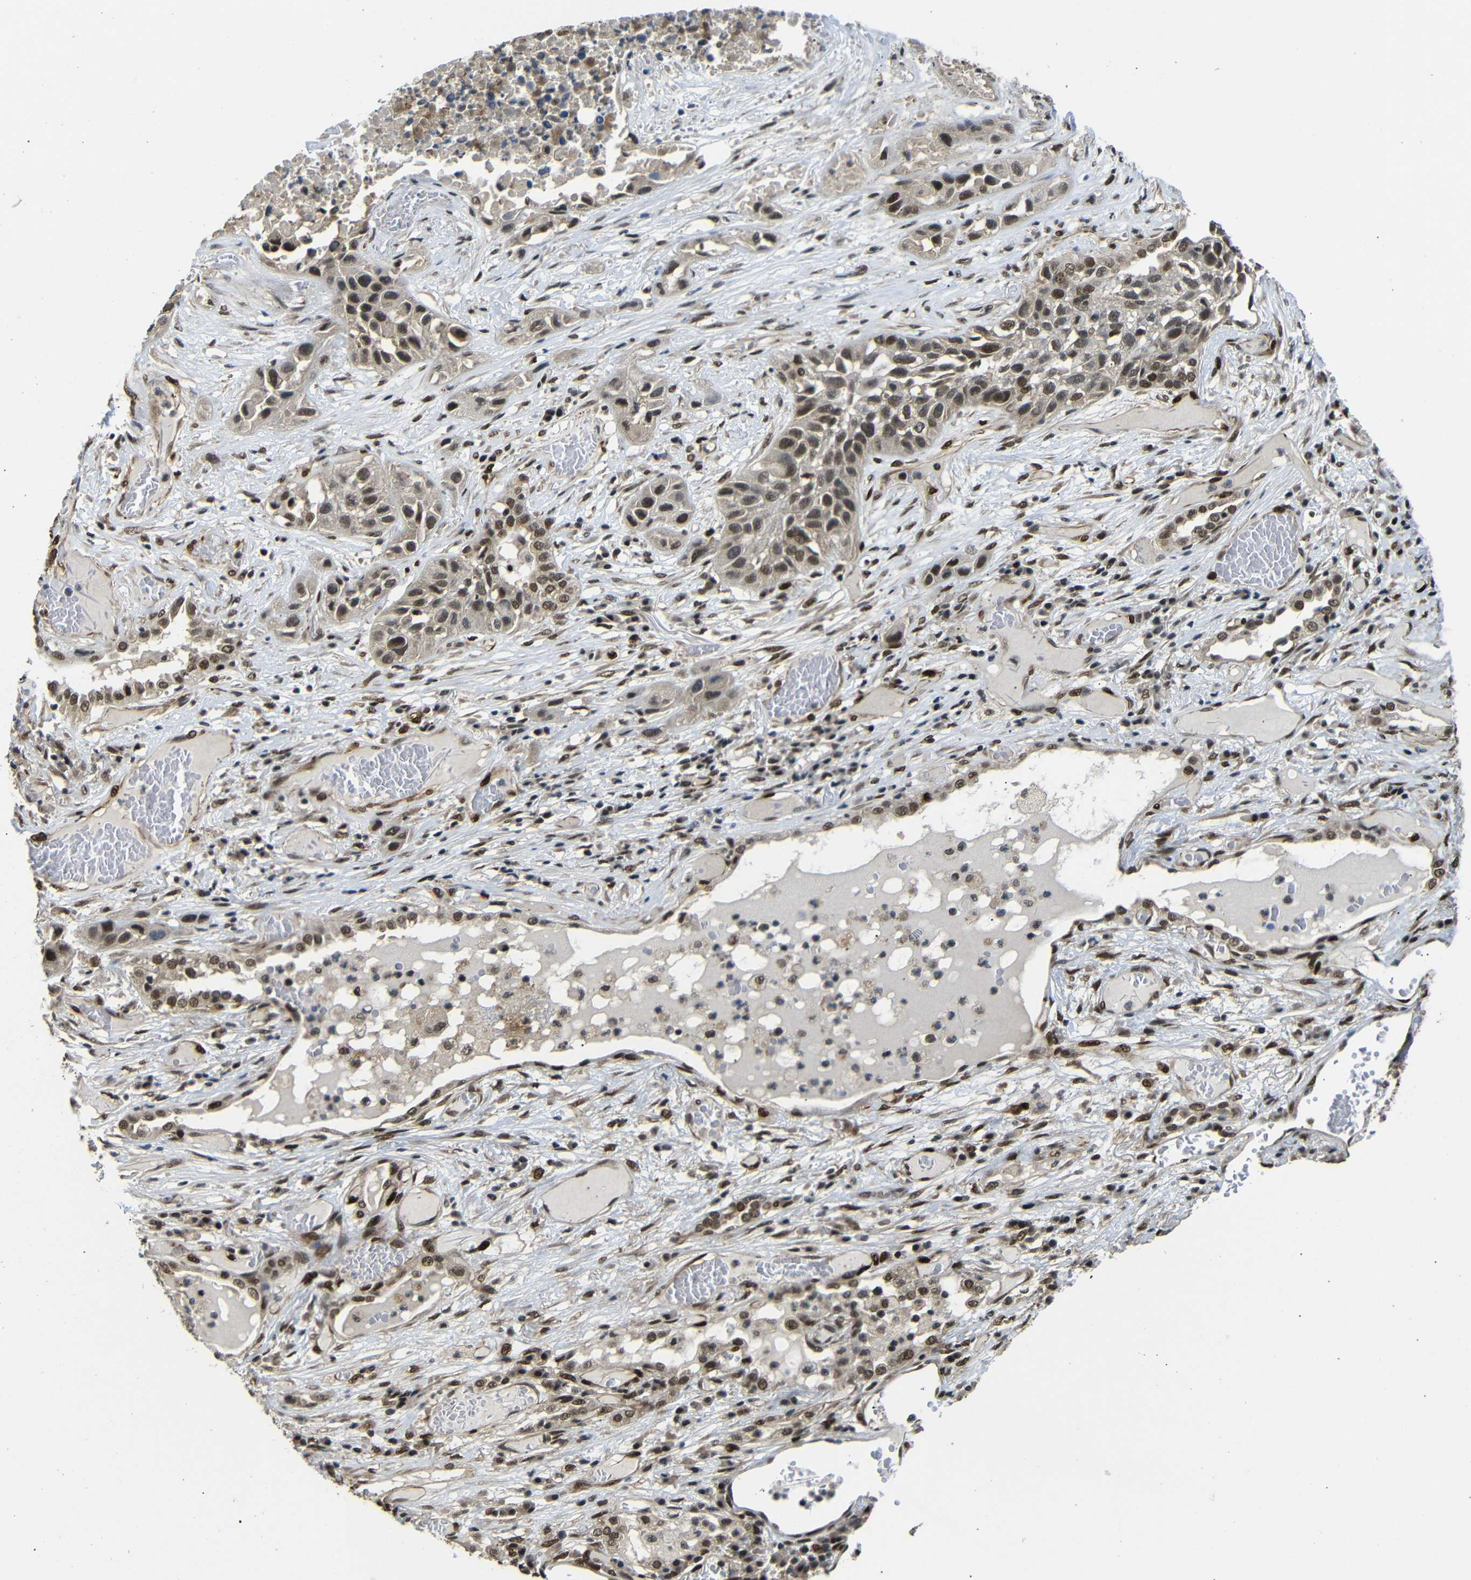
{"staining": {"intensity": "moderate", "quantity": ">75%", "location": "cytoplasmic/membranous,nuclear"}, "tissue": "lung cancer", "cell_type": "Tumor cells", "image_type": "cancer", "snomed": [{"axis": "morphology", "description": "Squamous cell carcinoma, NOS"}, {"axis": "topography", "description": "Lung"}], "caption": "Protein staining of lung cancer tissue shows moderate cytoplasmic/membranous and nuclear staining in about >75% of tumor cells.", "gene": "TBX2", "patient": {"sex": "male", "age": 71}}